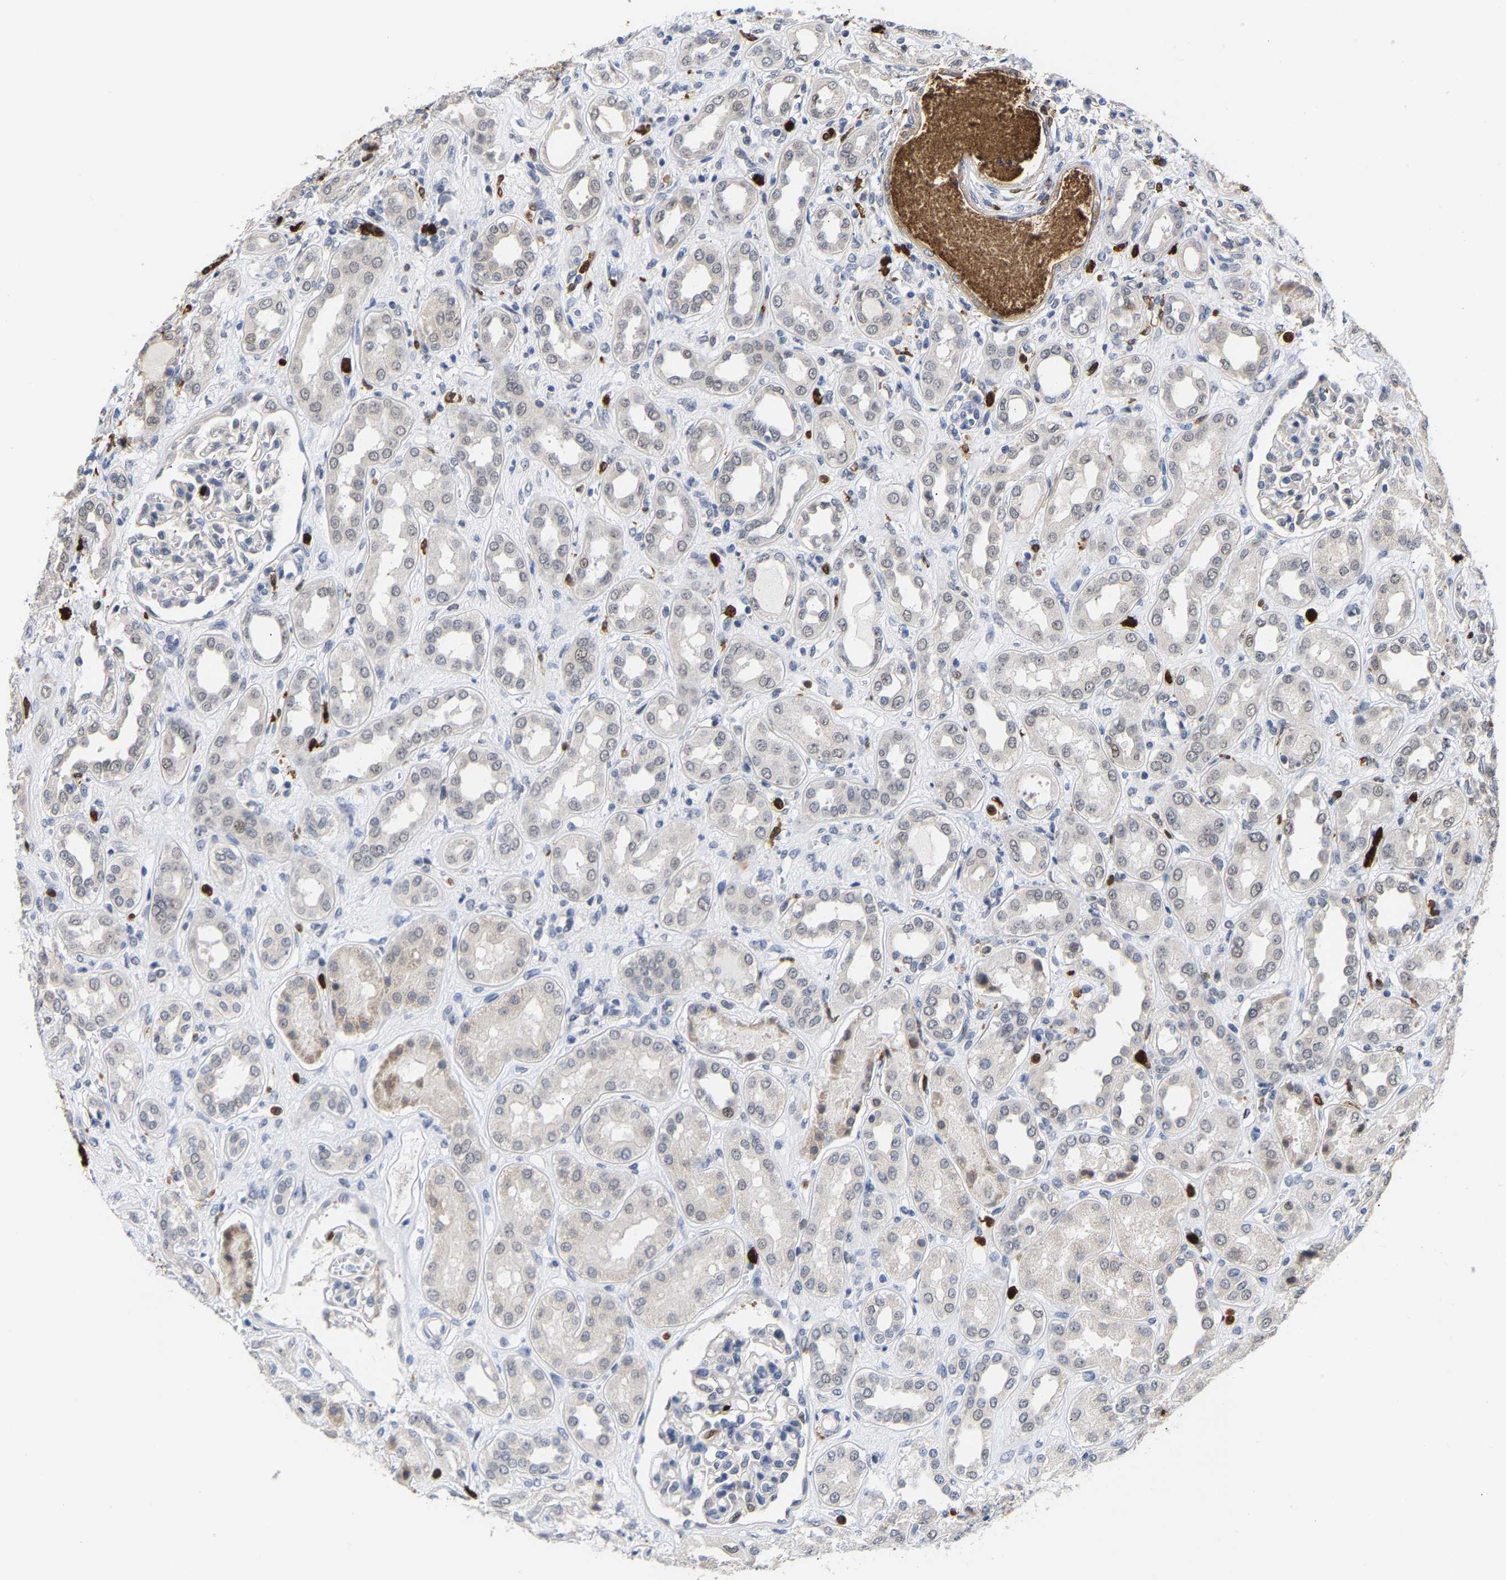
{"staining": {"intensity": "negative", "quantity": "none", "location": "none"}, "tissue": "kidney", "cell_type": "Cells in glomeruli", "image_type": "normal", "snomed": [{"axis": "morphology", "description": "Normal tissue, NOS"}, {"axis": "topography", "description": "Kidney"}], "caption": "Immunohistochemical staining of benign kidney displays no significant staining in cells in glomeruli.", "gene": "TDRD7", "patient": {"sex": "male", "age": 59}}